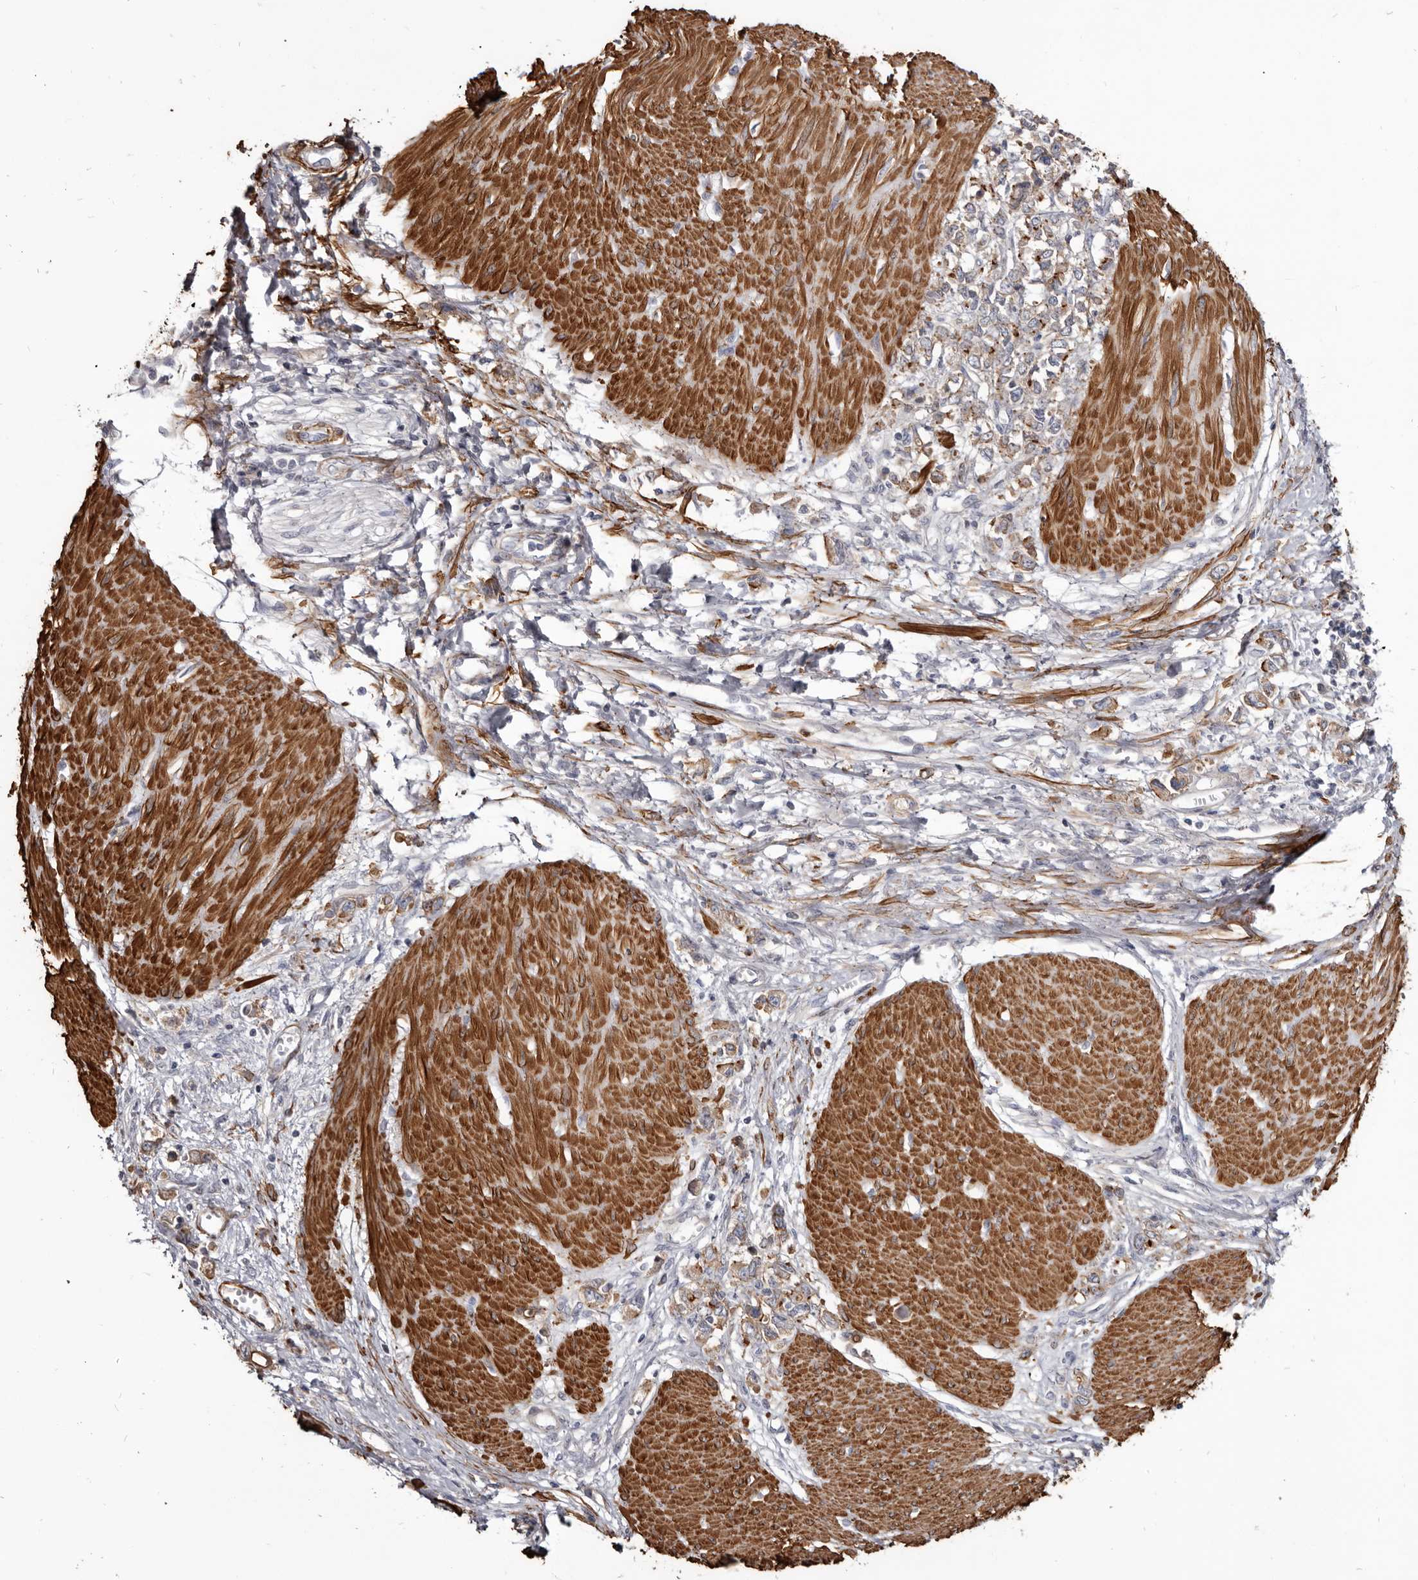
{"staining": {"intensity": "negative", "quantity": "none", "location": "none"}, "tissue": "stomach cancer", "cell_type": "Tumor cells", "image_type": "cancer", "snomed": [{"axis": "morphology", "description": "Adenocarcinoma, NOS"}, {"axis": "topography", "description": "Stomach"}], "caption": "Tumor cells show no significant staining in stomach cancer. The staining was performed using DAB to visualize the protein expression in brown, while the nuclei were stained in blue with hematoxylin (Magnification: 20x).", "gene": "CGN", "patient": {"sex": "female", "age": 76}}